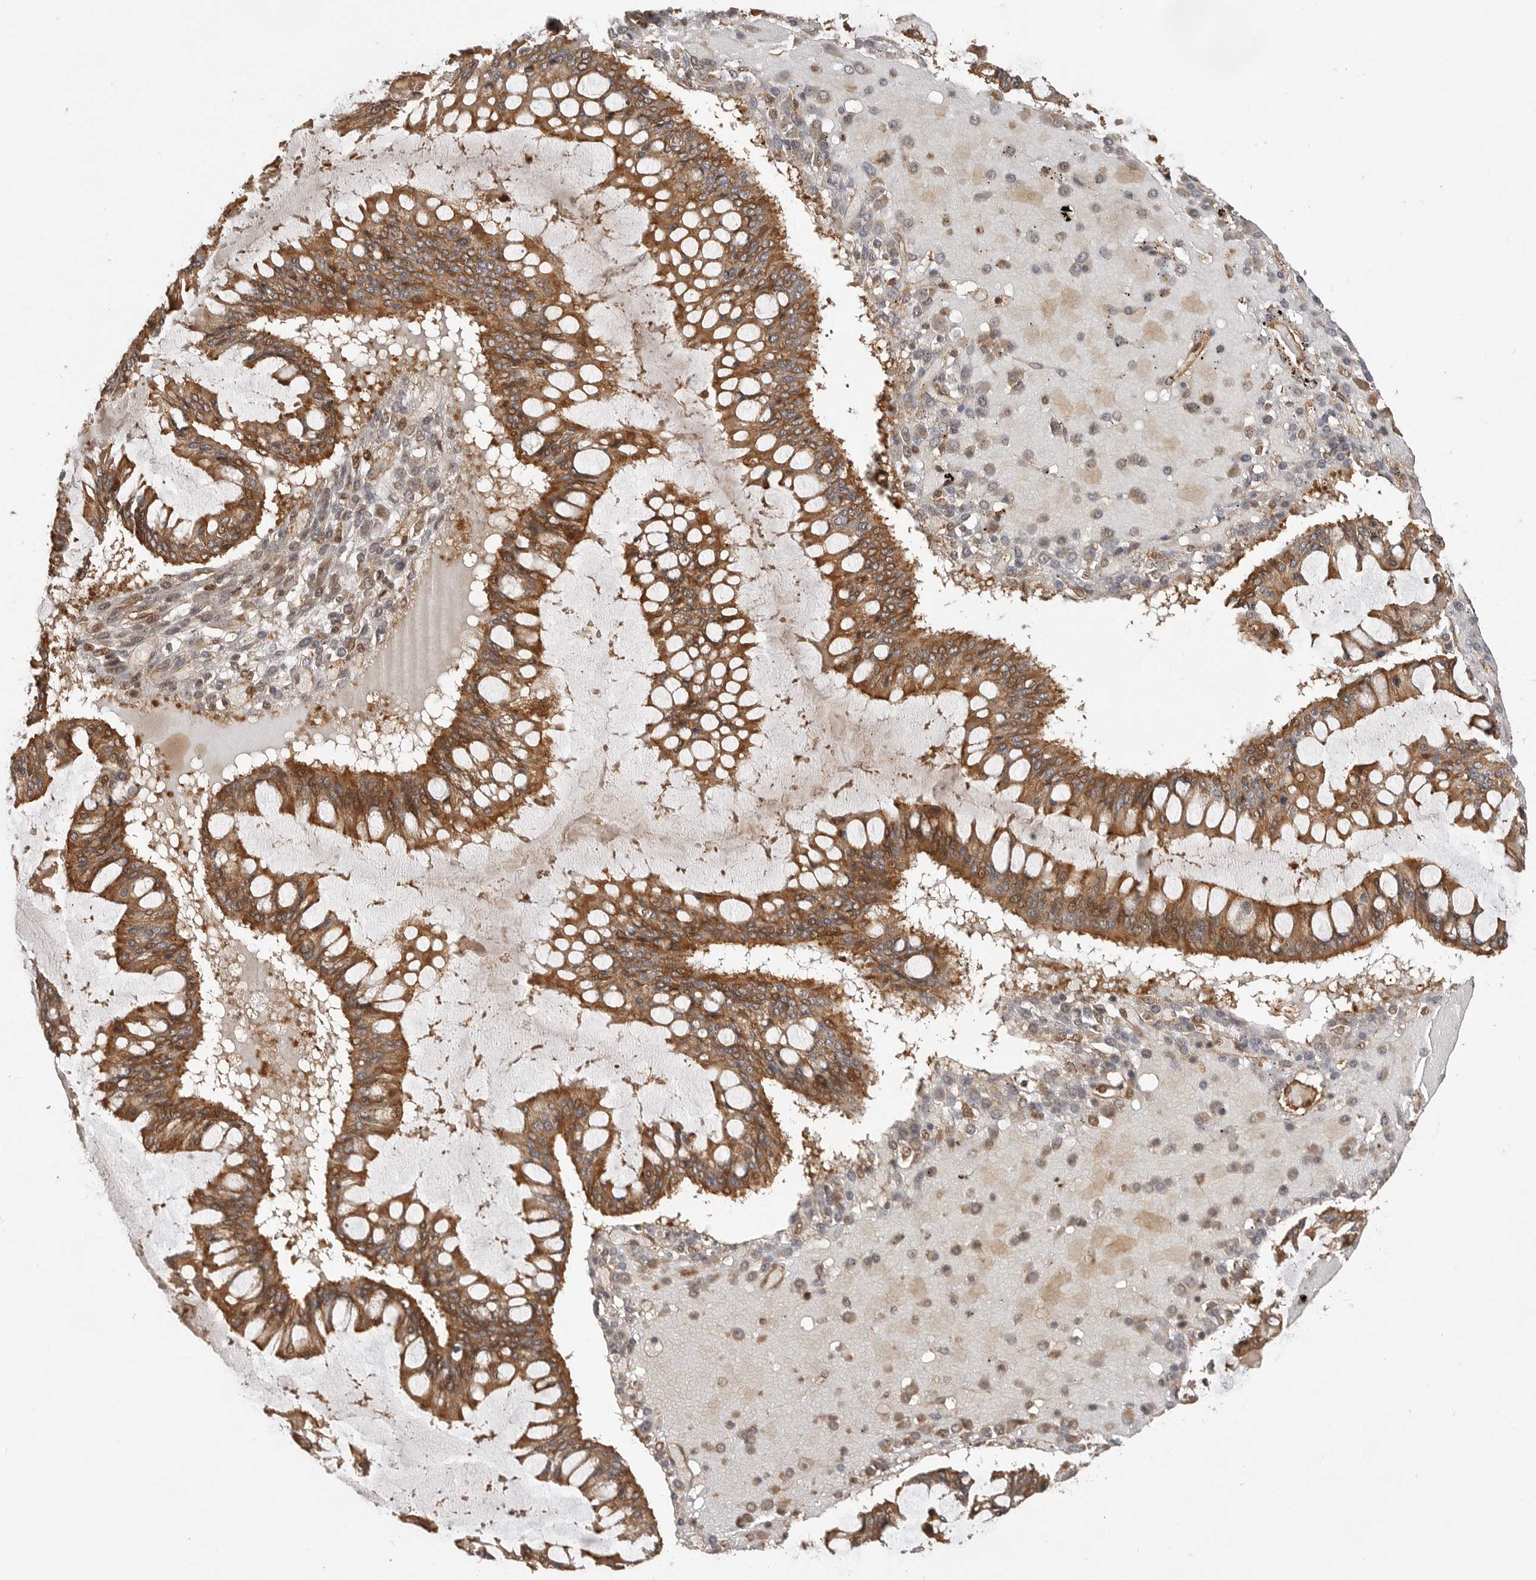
{"staining": {"intensity": "moderate", "quantity": ">75%", "location": "cytoplasmic/membranous"}, "tissue": "ovarian cancer", "cell_type": "Tumor cells", "image_type": "cancer", "snomed": [{"axis": "morphology", "description": "Cystadenocarcinoma, mucinous, NOS"}, {"axis": "topography", "description": "Ovary"}], "caption": "Immunohistochemical staining of ovarian cancer (mucinous cystadenocarcinoma) shows medium levels of moderate cytoplasmic/membranous staining in about >75% of tumor cells. (DAB IHC with brightfield microscopy, high magnification).", "gene": "ADPRS", "patient": {"sex": "female", "age": 73}}